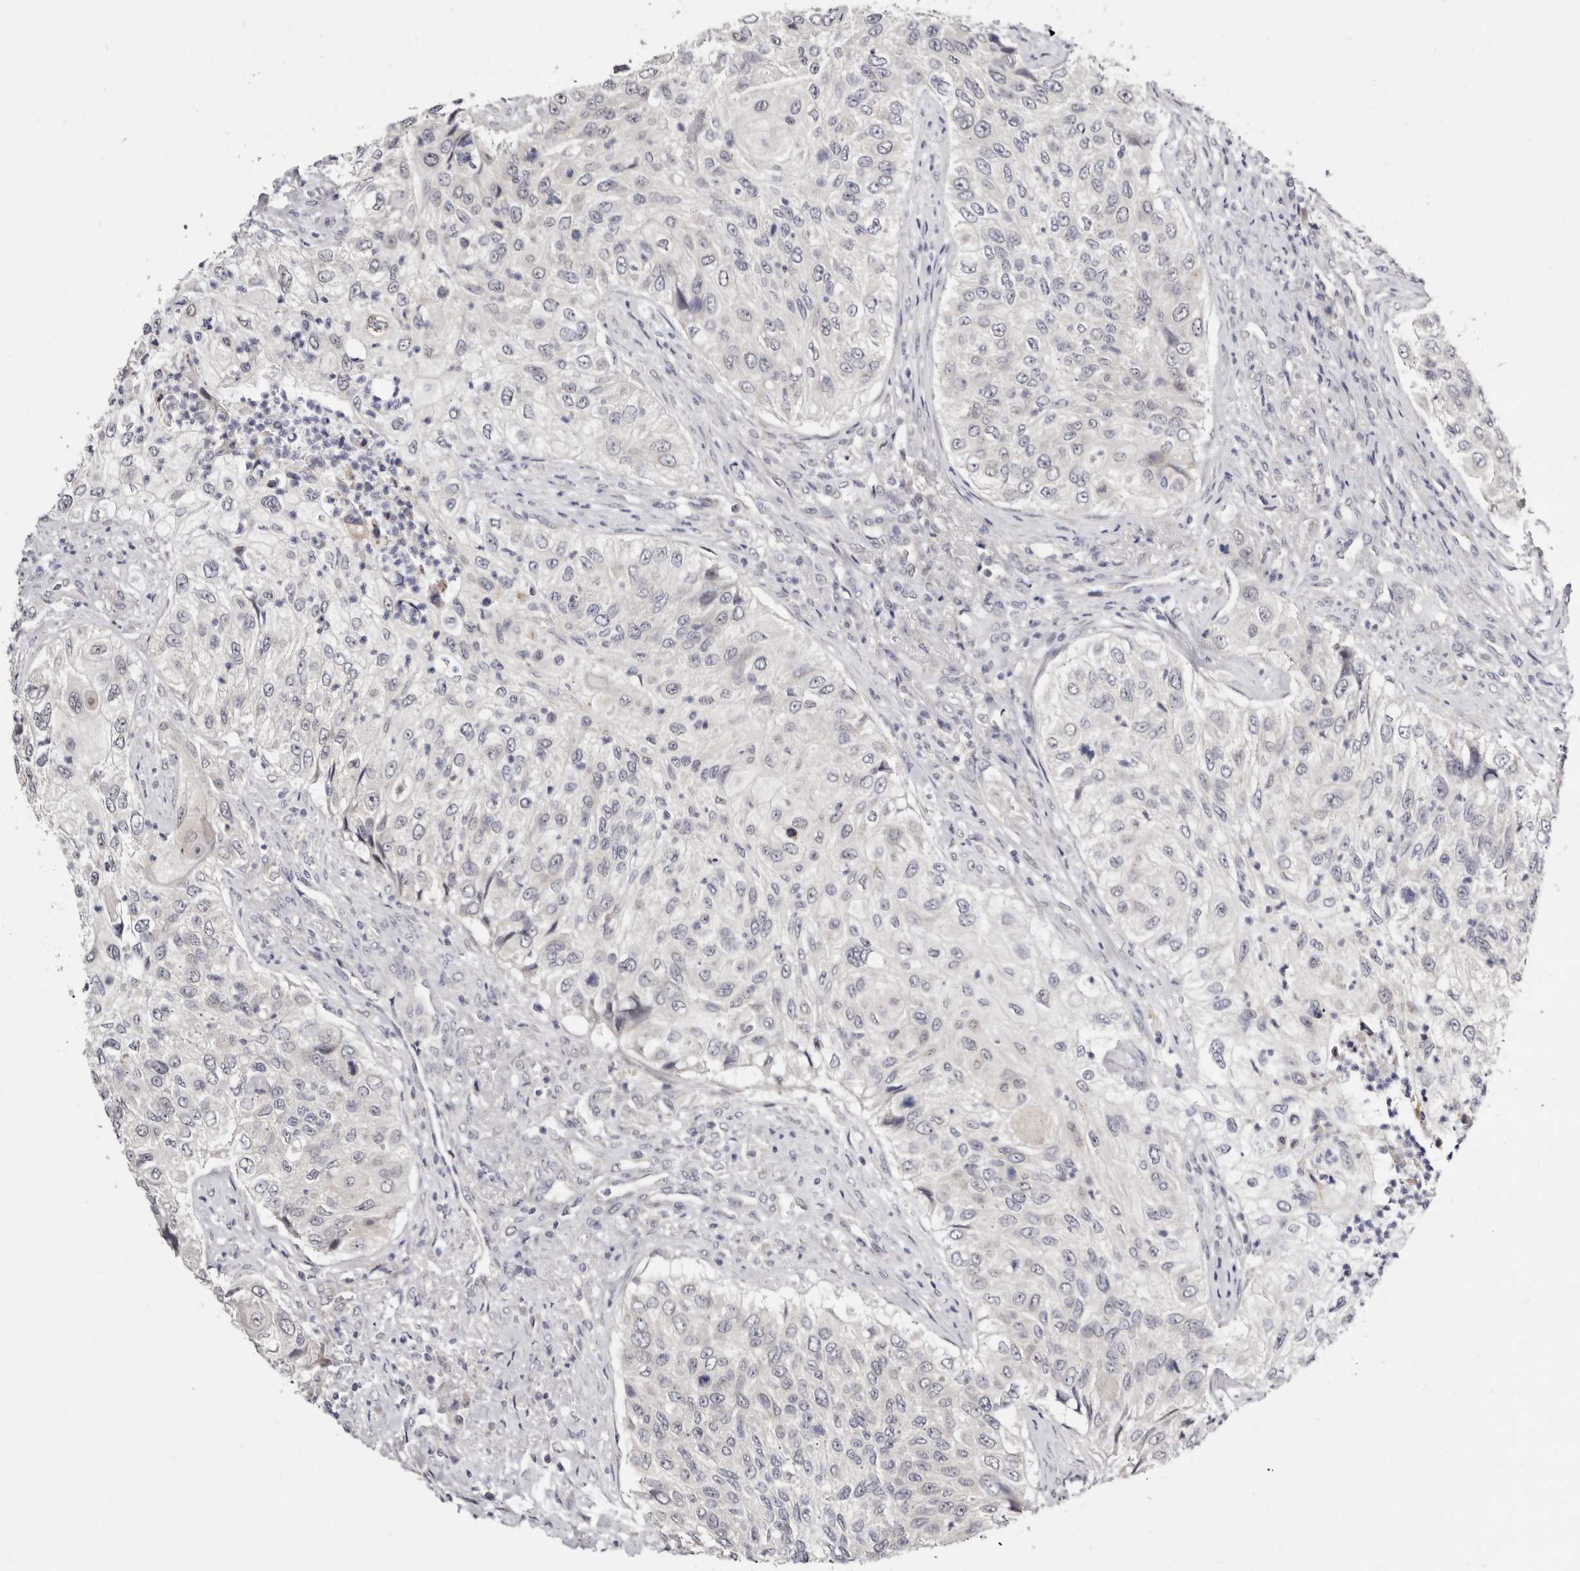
{"staining": {"intensity": "negative", "quantity": "none", "location": "none"}, "tissue": "urothelial cancer", "cell_type": "Tumor cells", "image_type": "cancer", "snomed": [{"axis": "morphology", "description": "Urothelial carcinoma, High grade"}, {"axis": "topography", "description": "Urinary bladder"}], "caption": "The photomicrograph demonstrates no staining of tumor cells in urothelial cancer.", "gene": "KLHL4", "patient": {"sex": "female", "age": 60}}